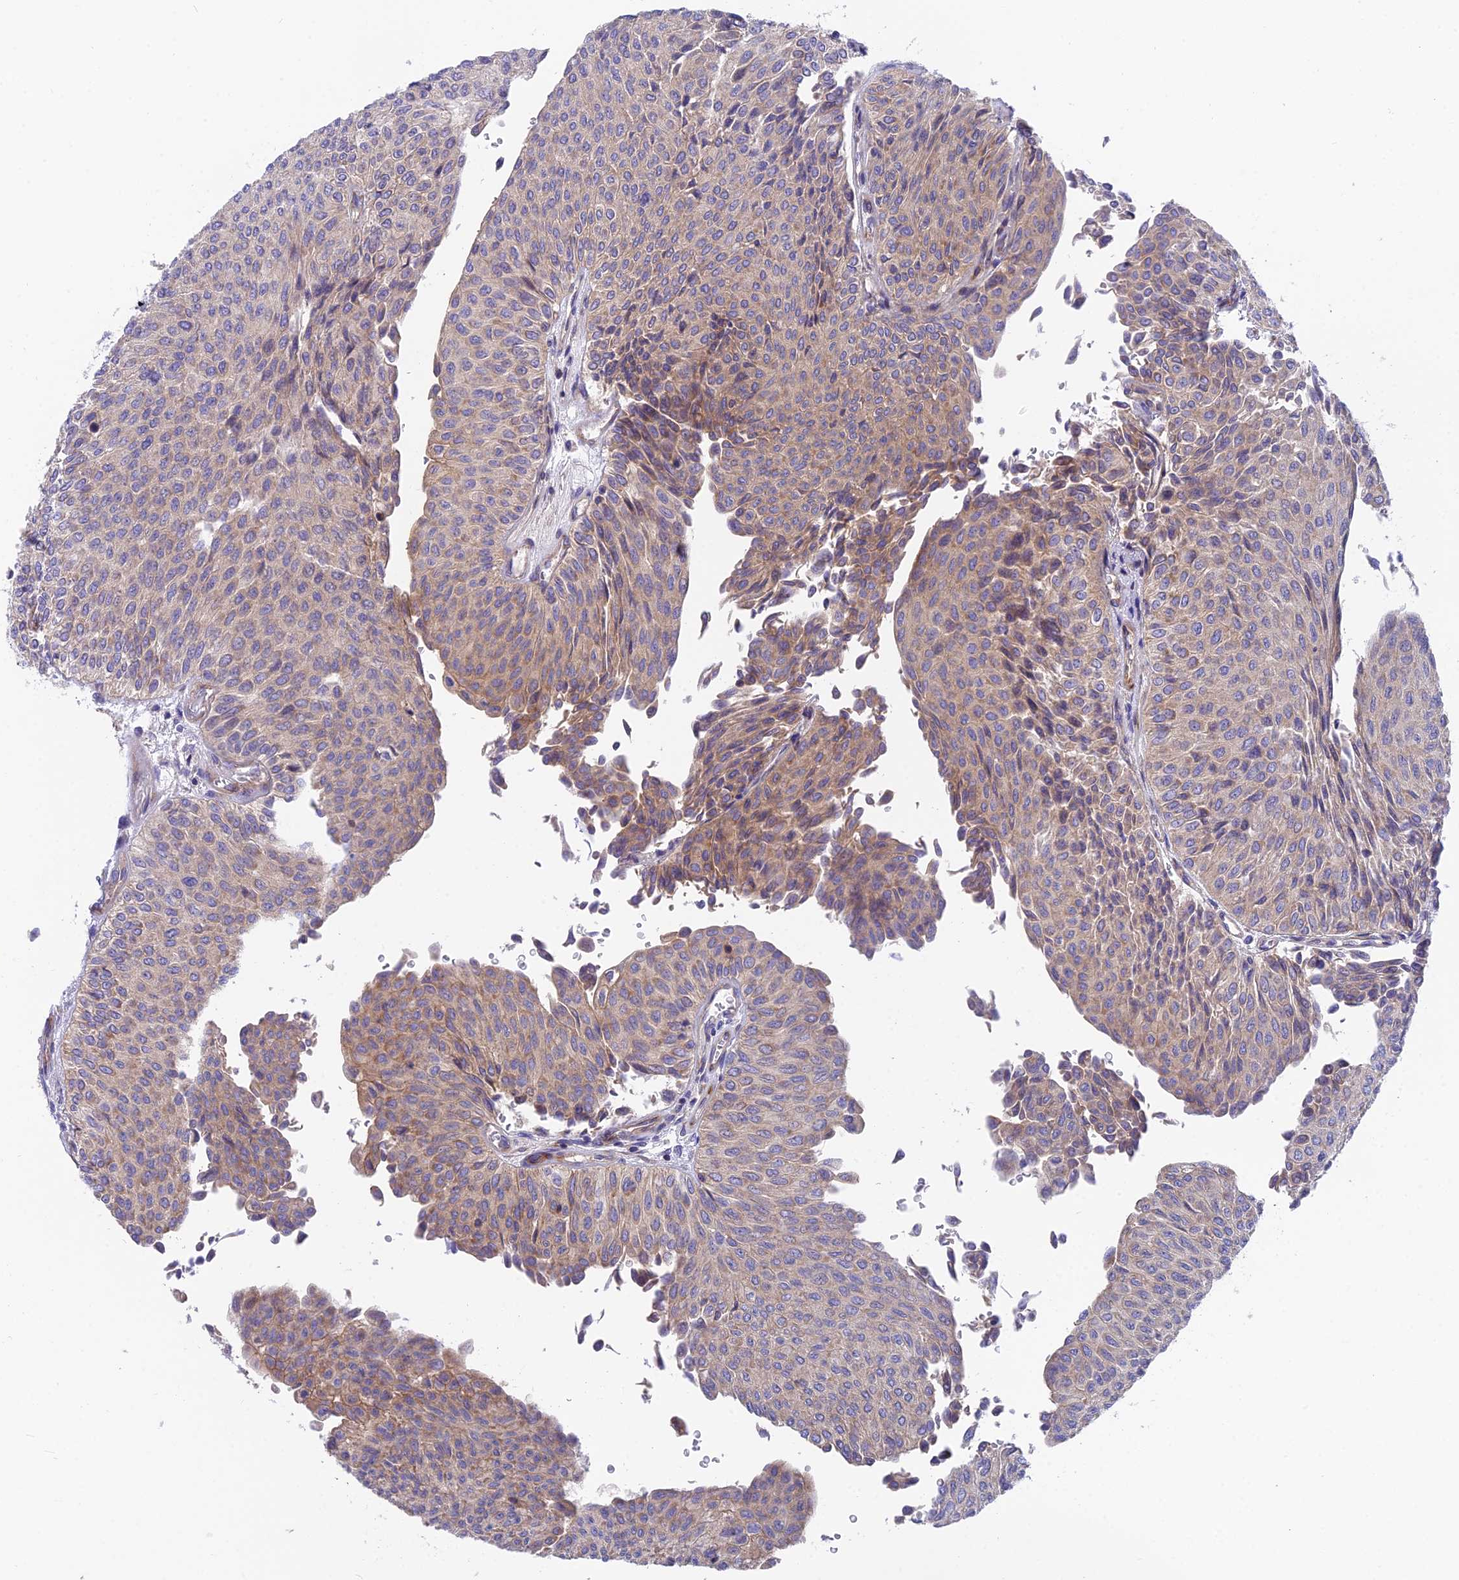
{"staining": {"intensity": "moderate", "quantity": "<25%", "location": "cytoplasmic/membranous"}, "tissue": "urothelial cancer", "cell_type": "Tumor cells", "image_type": "cancer", "snomed": [{"axis": "morphology", "description": "Urothelial carcinoma, Low grade"}, {"axis": "topography", "description": "Urinary bladder"}], "caption": "Brown immunohistochemical staining in human low-grade urothelial carcinoma exhibits moderate cytoplasmic/membranous staining in approximately <25% of tumor cells.", "gene": "MVB12A", "patient": {"sex": "male", "age": 78}}